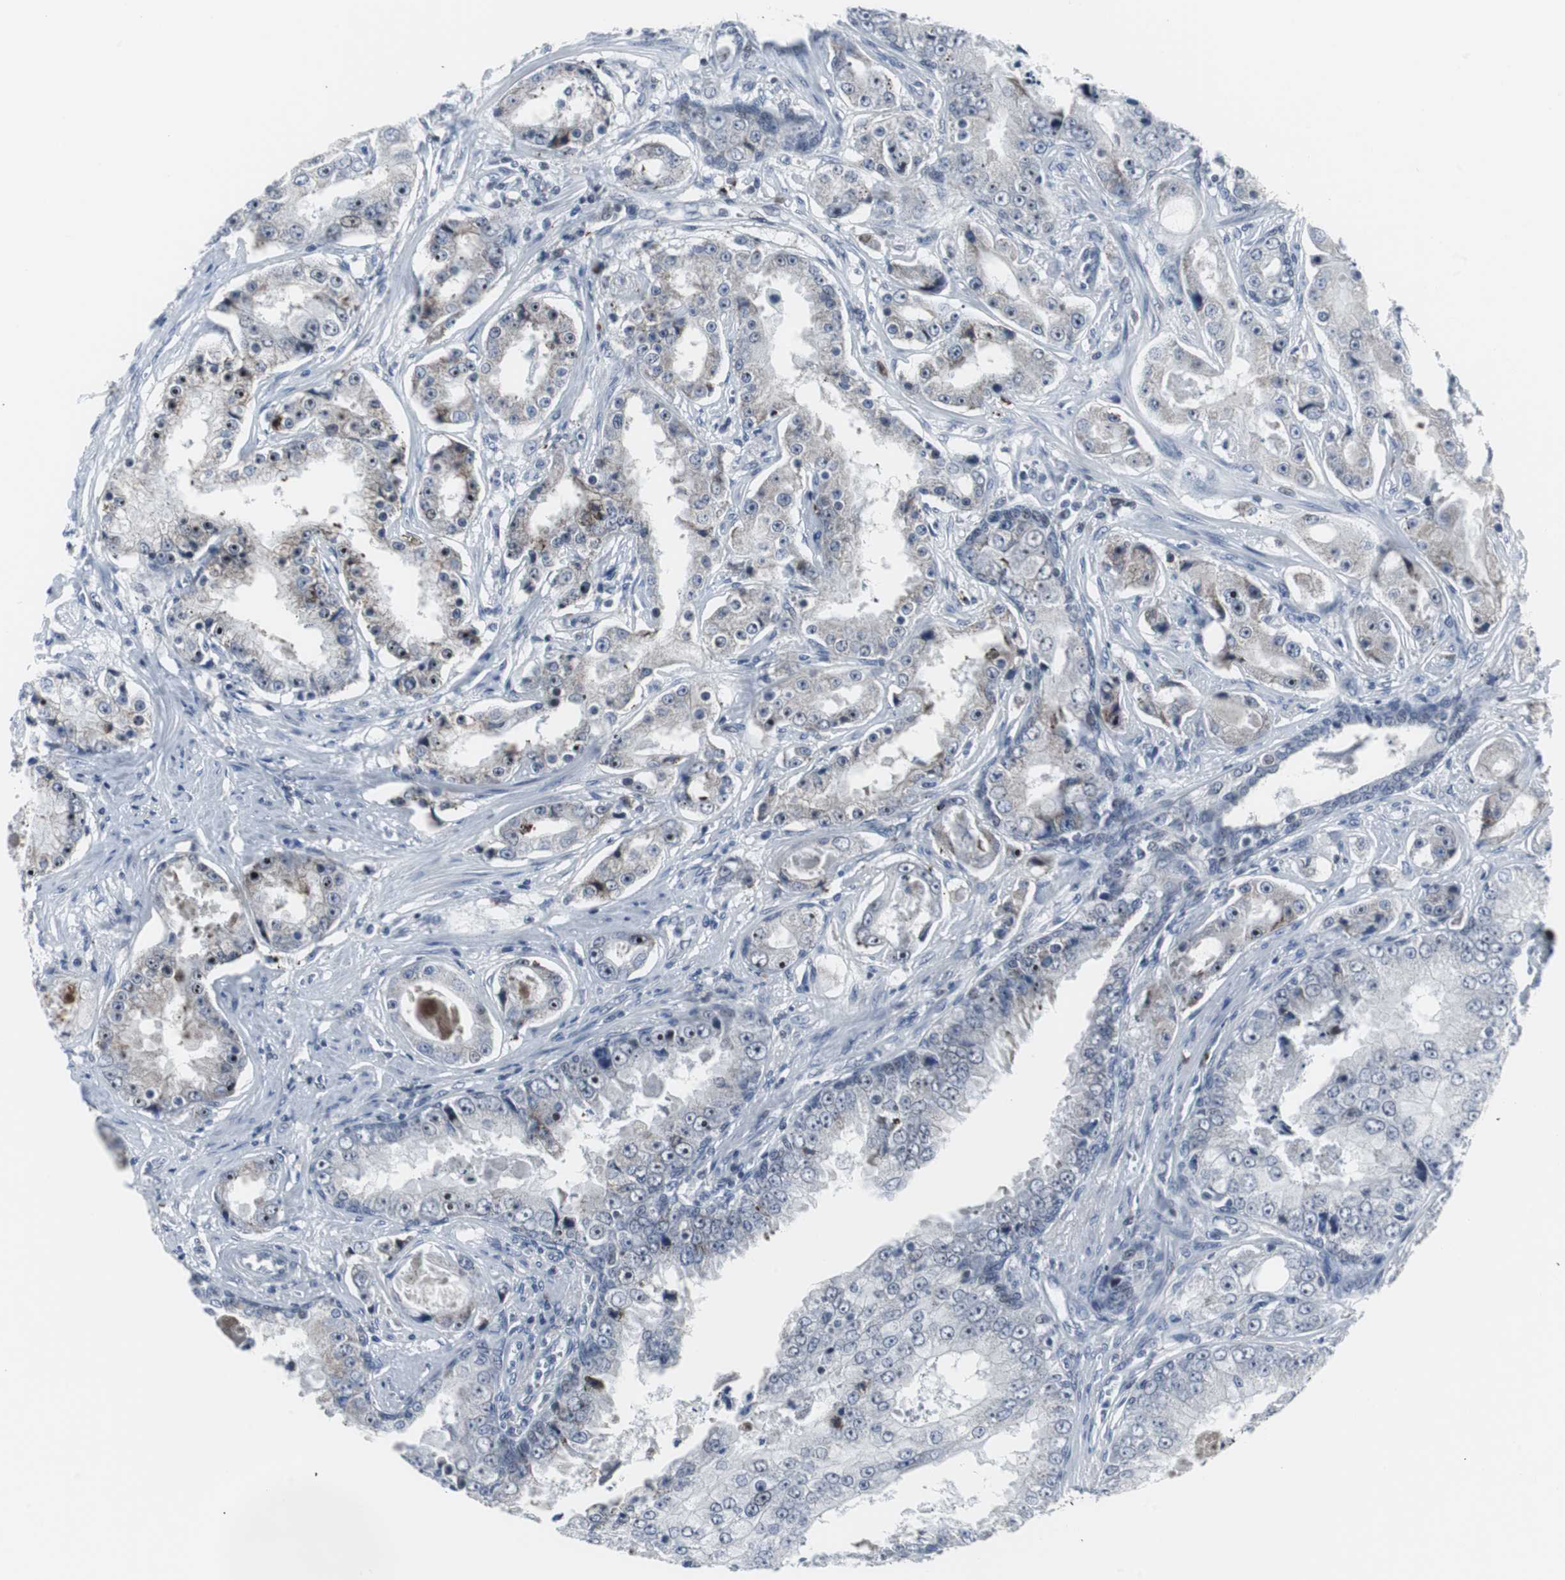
{"staining": {"intensity": "strong", "quantity": "<25%", "location": "nuclear"}, "tissue": "prostate cancer", "cell_type": "Tumor cells", "image_type": "cancer", "snomed": [{"axis": "morphology", "description": "Adenocarcinoma, High grade"}, {"axis": "topography", "description": "Prostate"}], "caption": "Immunohistochemical staining of high-grade adenocarcinoma (prostate) demonstrates medium levels of strong nuclear protein expression in about <25% of tumor cells. Nuclei are stained in blue.", "gene": "DOK1", "patient": {"sex": "male", "age": 73}}